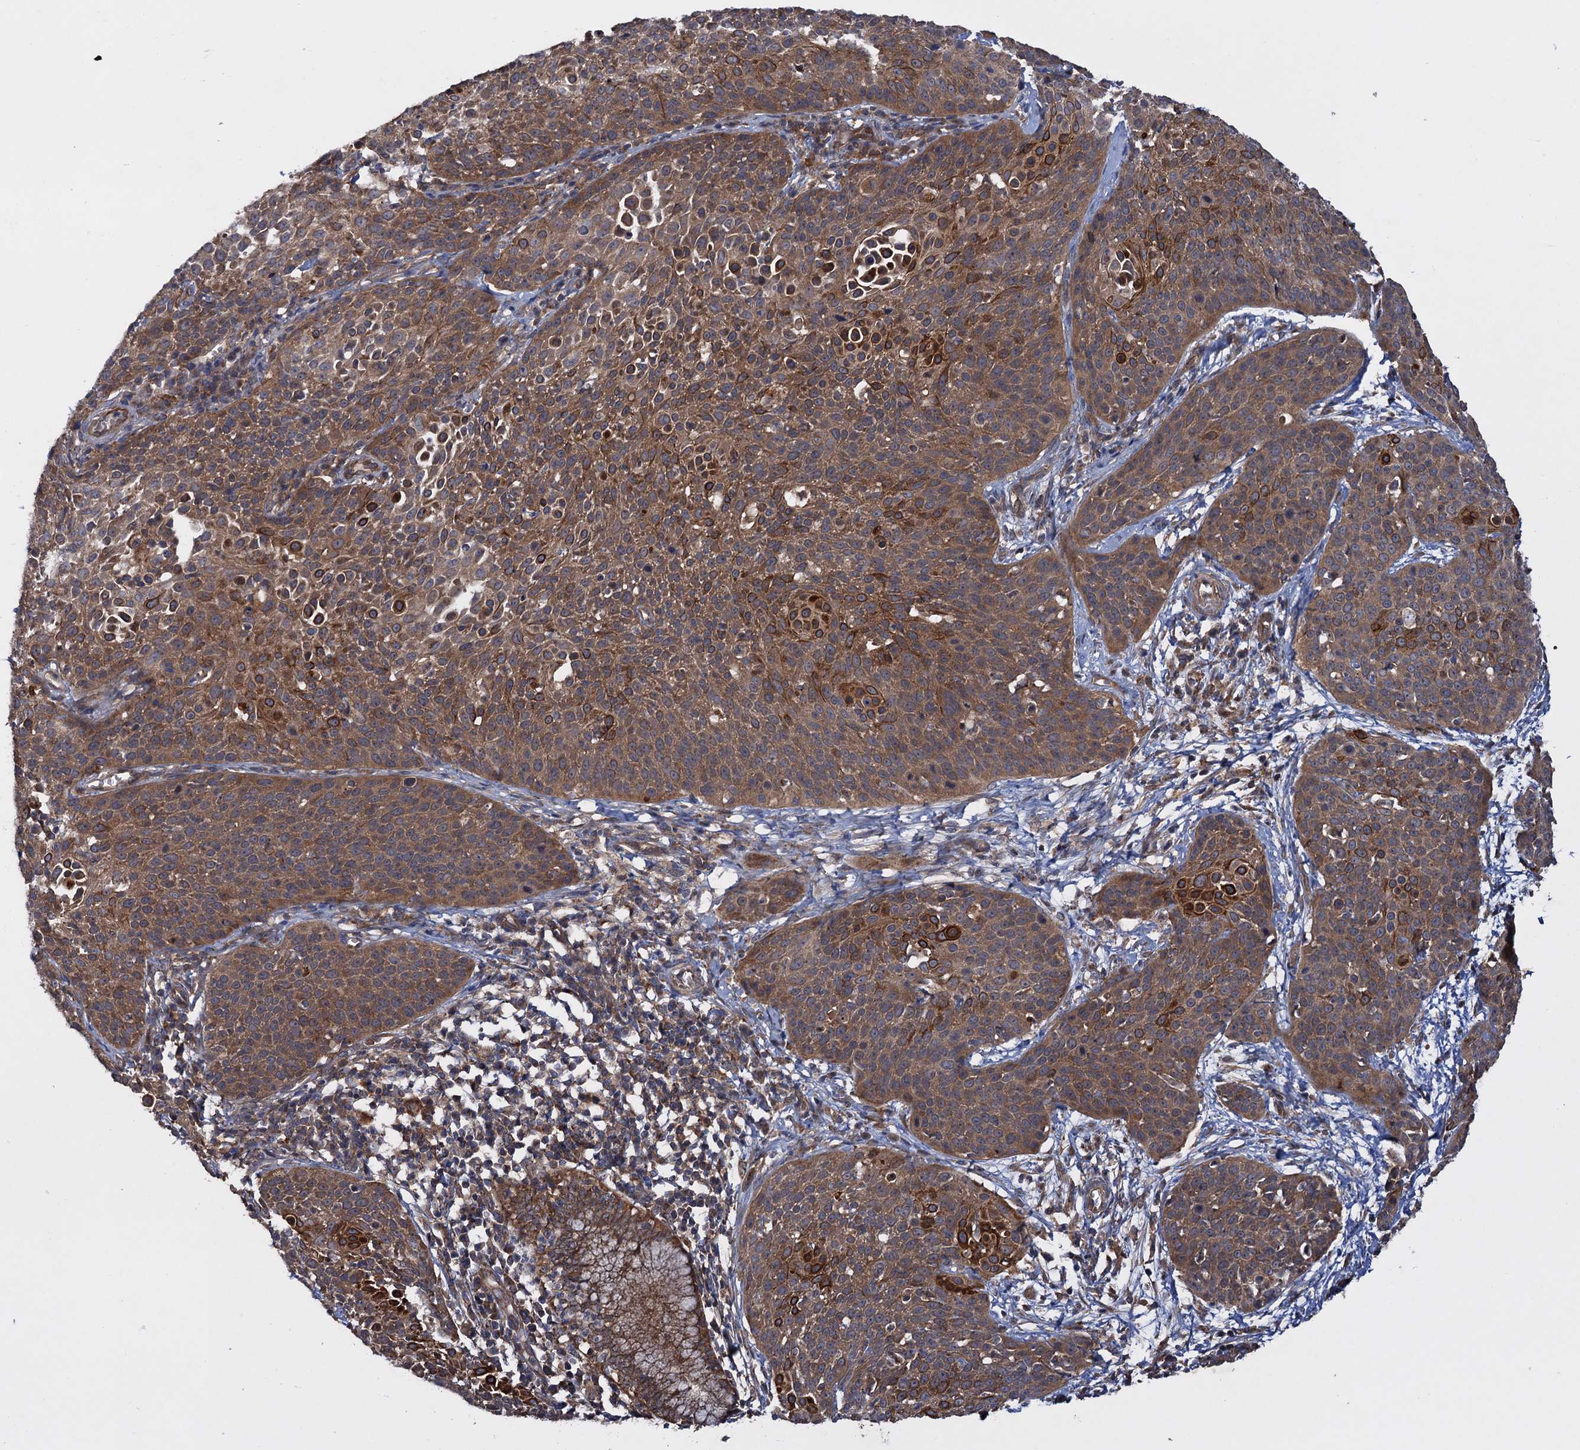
{"staining": {"intensity": "strong", "quantity": "25%-75%", "location": "cytoplasmic/membranous"}, "tissue": "cervical cancer", "cell_type": "Tumor cells", "image_type": "cancer", "snomed": [{"axis": "morphology", "description": "Squamous cell carcinoma, NOS"}, {"axis": "topography", "description": "Cervix"}], "caption": "Immunohistochemical staining of cervical squamous cell carcinoma exhibits high levels of strong cytoplasmic/membranous protein positivity in about 25%-75% of tumor cells.", "gene": "HAUS1", "patient": {"sex": "female", "age": 38}}